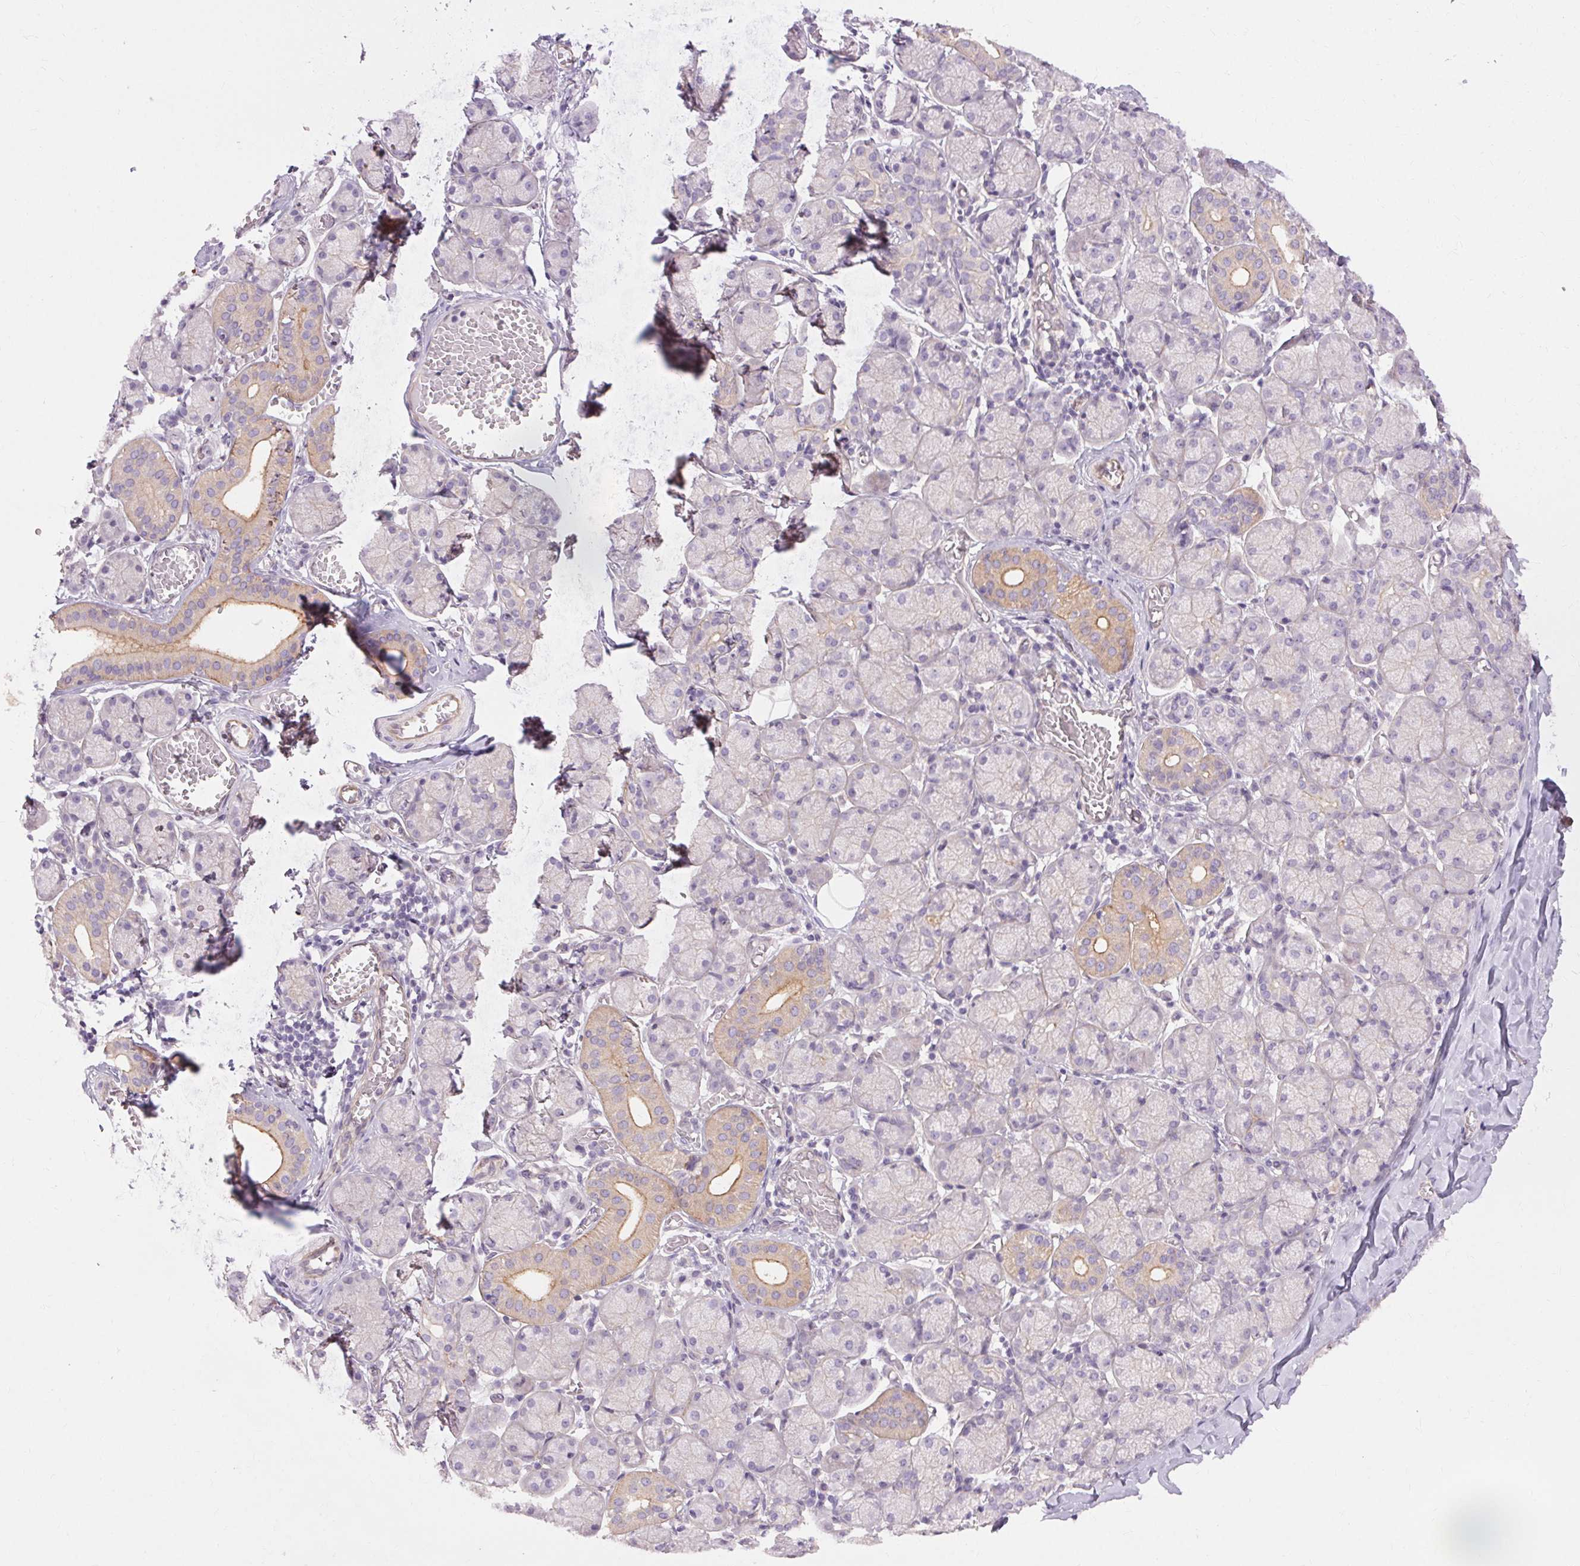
{"staining": {"intensity": "weak", "quantity": "<25%", "location": "cytoplasmic/membranous"}, "tissue": "salivary gland", "cell_type": "Glandular cells", "image_type": "normal", "snomed": [{"axis": "morphology", "description": "Normal tissue, NOS"}, {"axis": "topography", "description": "Salivary gland"}, {"axis": "topography", "description": "Peripheral nerve tissue"}], "caption": "Salivary gland stained for a protein using IHC reveals no staining glandular cells.", "gene": "TM6SF1", "patient": {"sex": "female", "age": 24}}